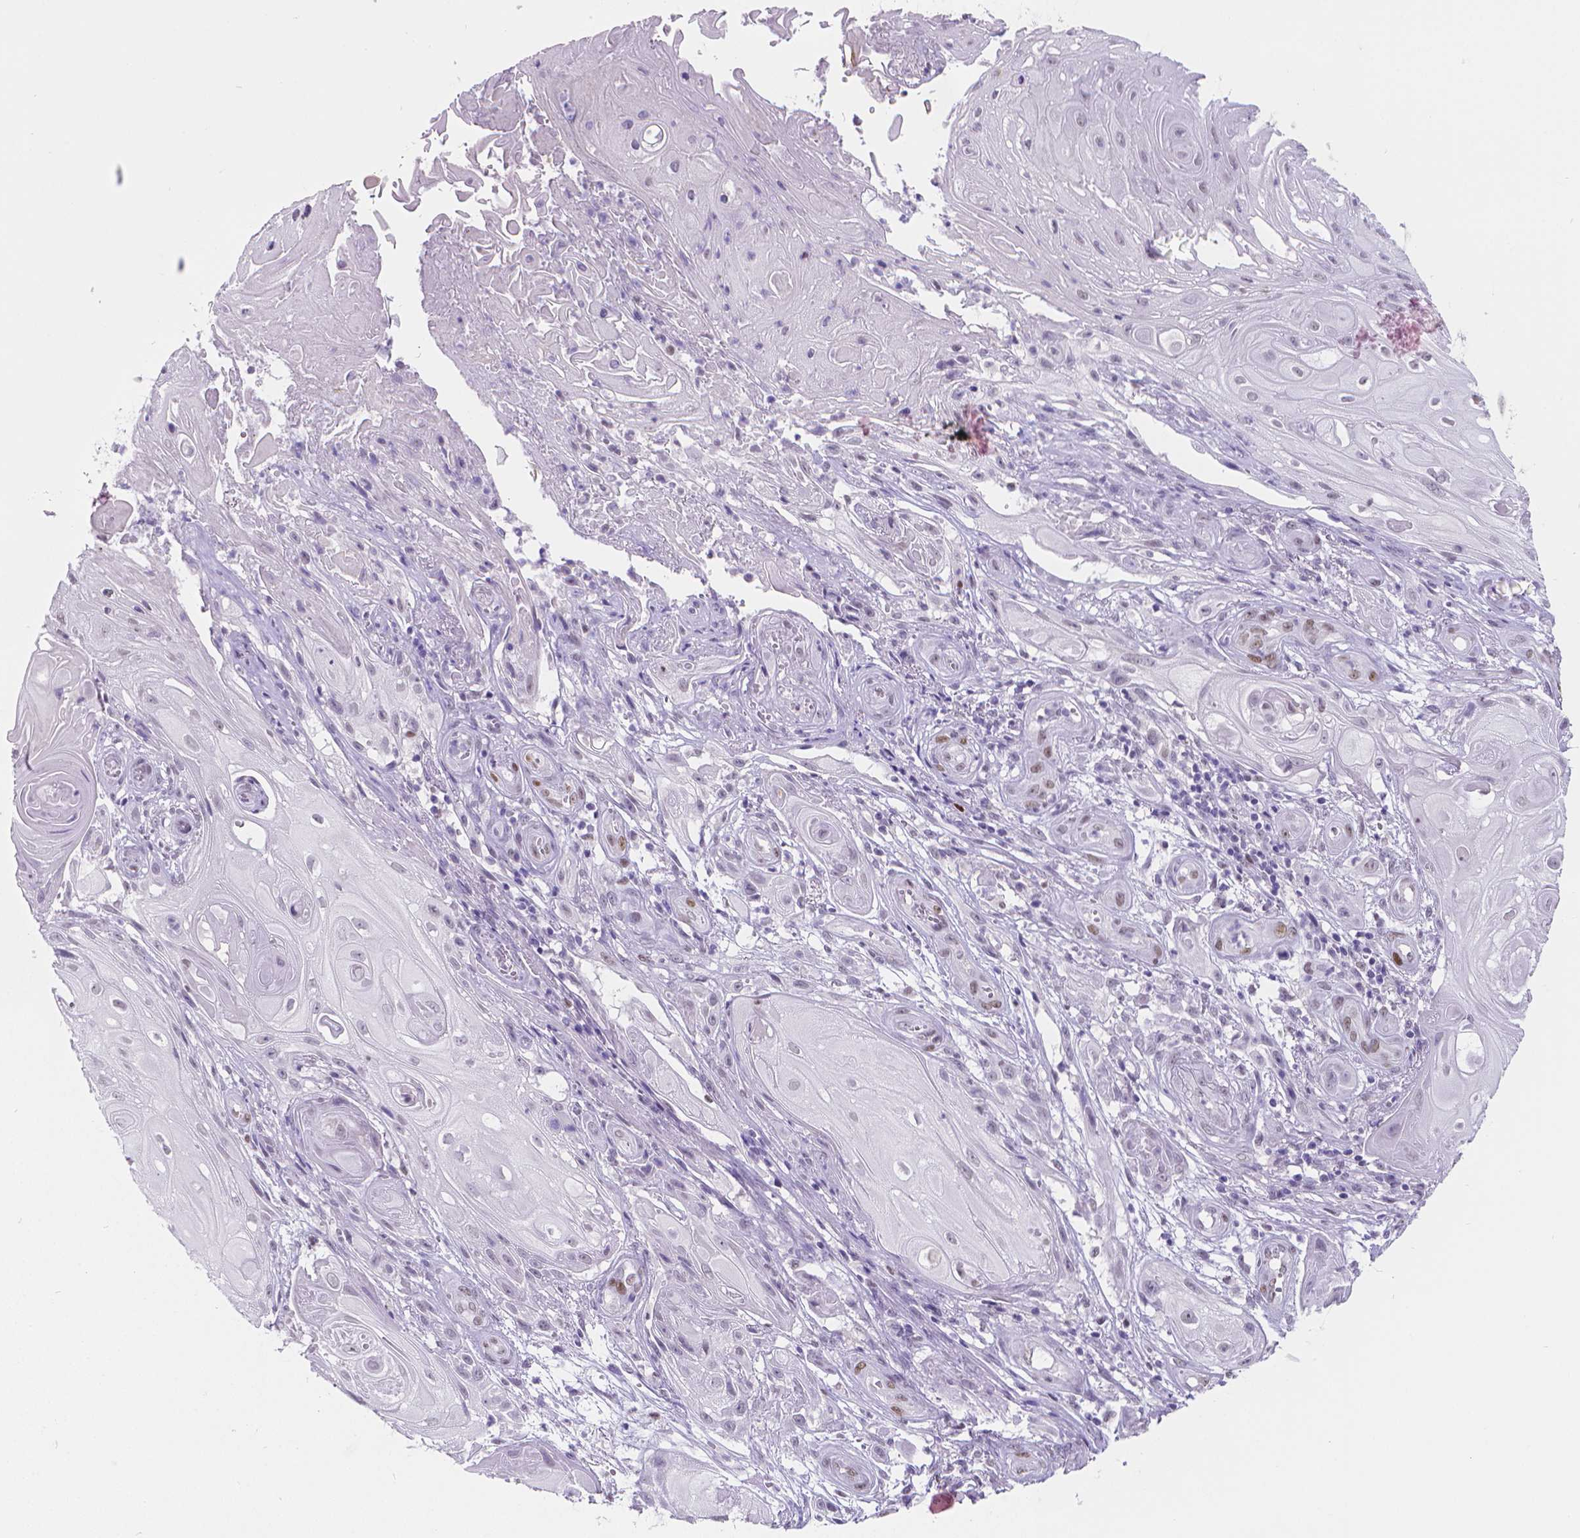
{"staining": {"intensity": "negative", "quantity": "none", "location": "none"}, "tissue": "skin cancer", "cell_type": "Tumor cells", "image_type": "cancer", "snomed": [{"axis": "morphology", "description": "Squamous cell carcinoma, NOS"}, {"axis": "topography", "description": "Skin"}], "caption": "Skin squamous cell carcinoma was stained to show a protein in brown. There is no significant staining in tumor cells.", "gene": "MEF2C", "patient": {"sex": "male", "age": 62}}